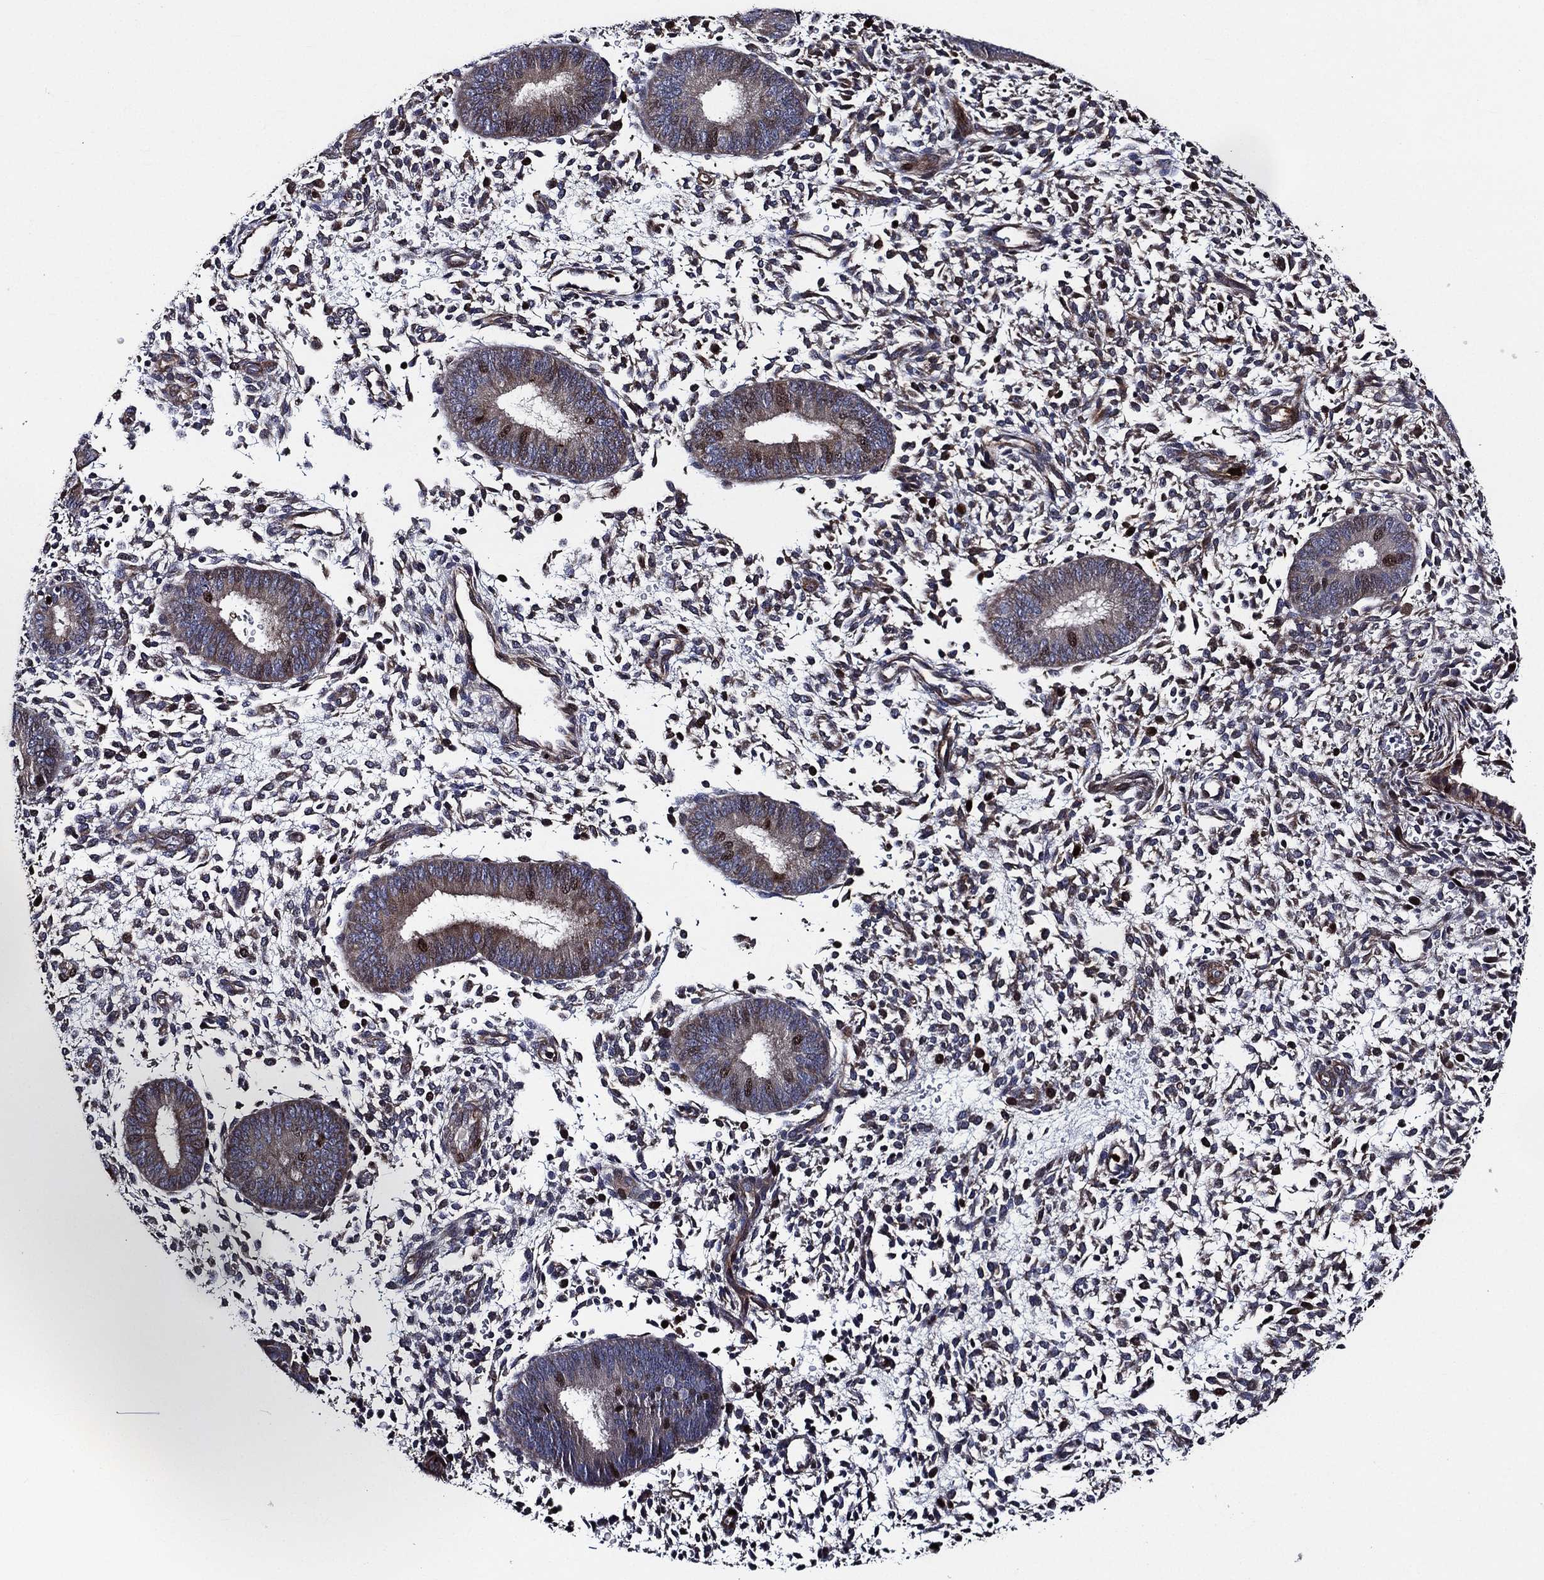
{"staining": {"intensity": "negative", "quantity": "none", "location": "none"}, "tissue": "endometrium", "cell_type": "Cells in endometrial stroma", "image_type": "normal", "snomed": [{"axis": "morphology", "description": "Normal tissue, NOS"}, {"axis": "topography", "description": "Endometrium"}], "caption": "This is an IHC image of unremarkable endometrium. There is no expression in cells in endometrial stroma.", "gene": "KIF20B", "patient": {"sex": "female", "age": 39}}